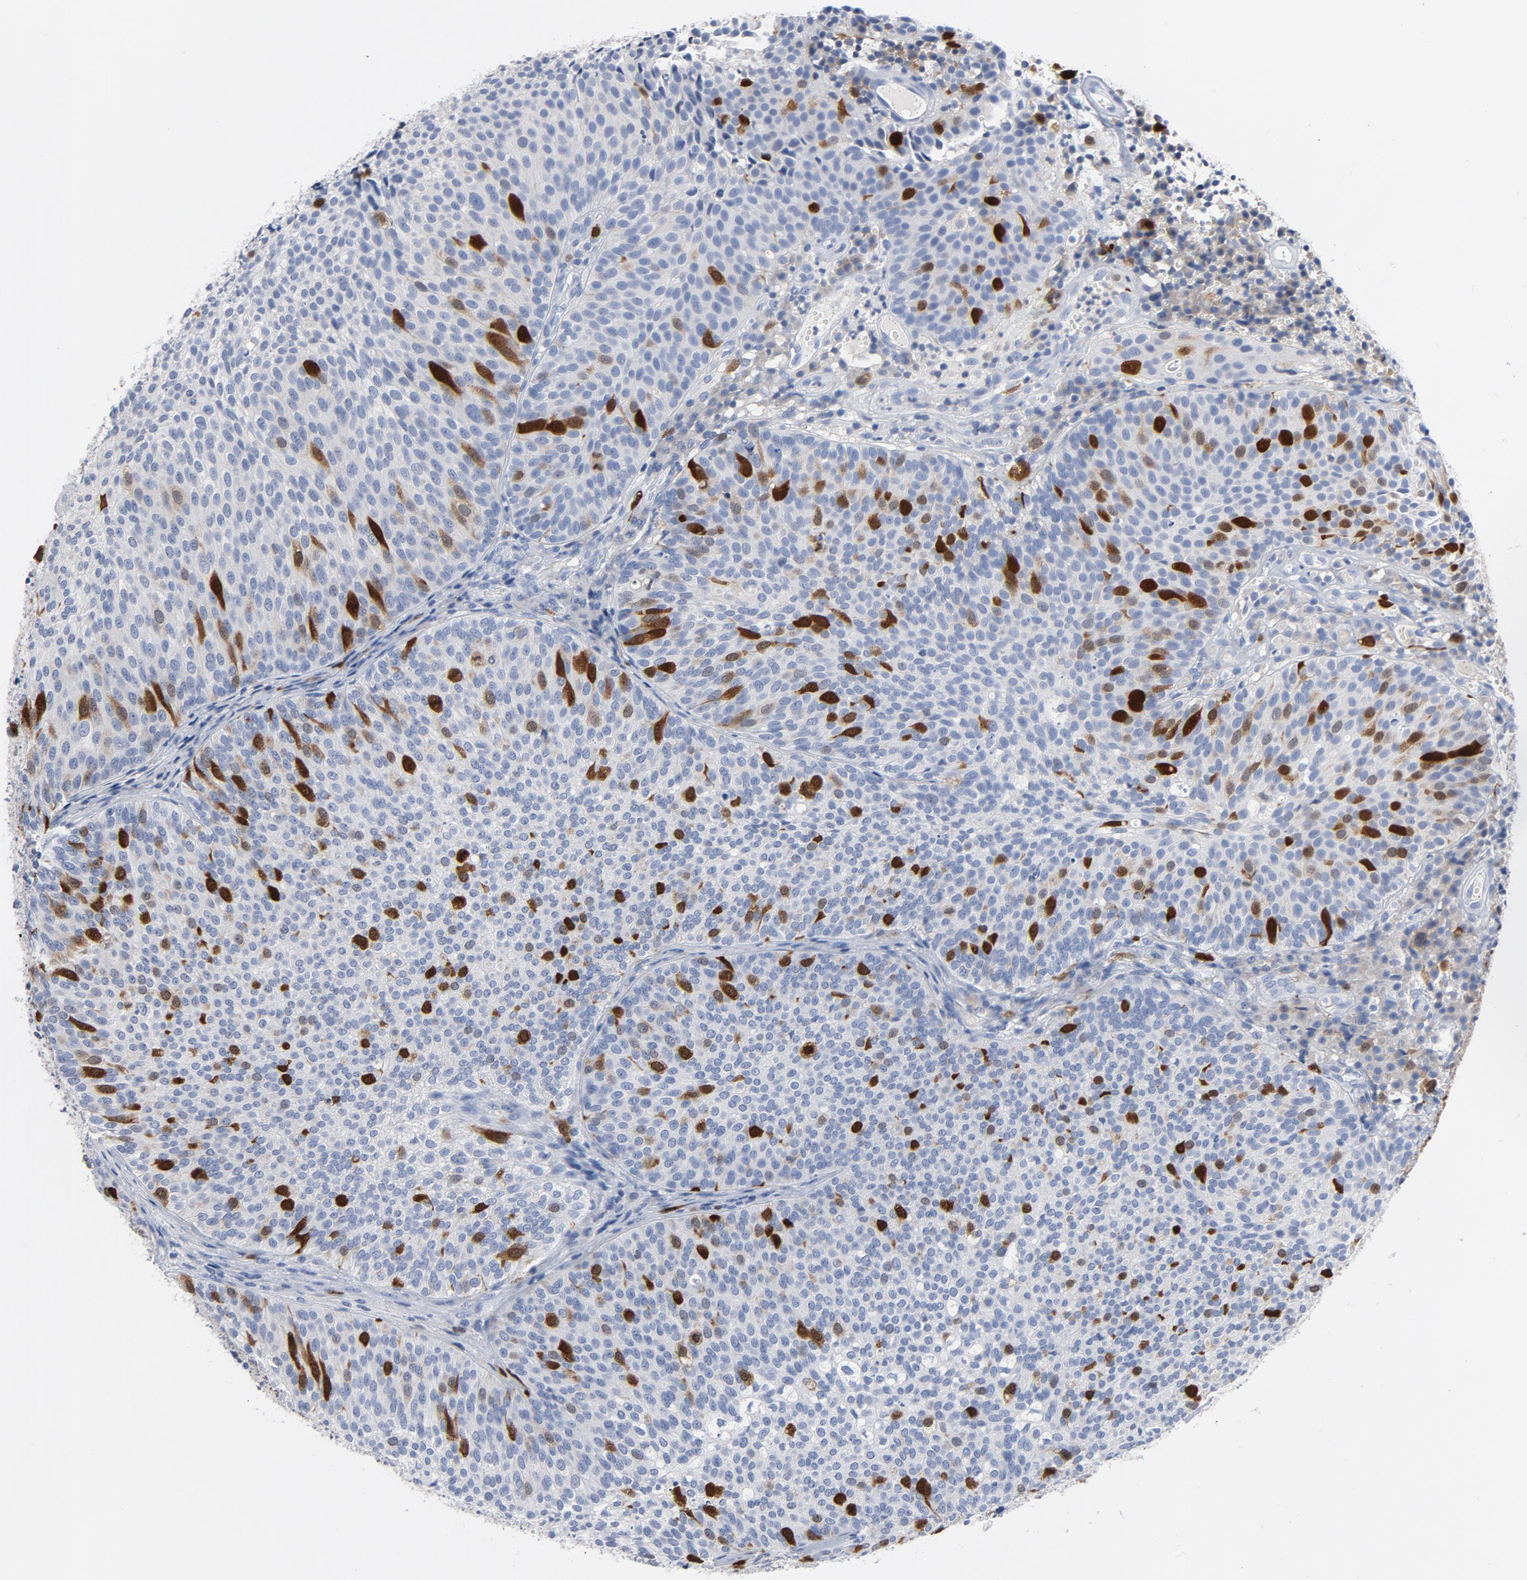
{"staining": {"intensity": "strong", "quantity": "25%-75%", "location": "nuclear"}, "tissue": "urothelial cancer", "cell_type": "Tumor cells", "image_type": "cancer", "snomed": [{"axis": "morphology", "description": "Urothelial carcinoma, Low grade"}, {"axis": "topography", "description": "Urinary bladder"}], "caption": "Immunohistochemical staining of human urothelial carcinoma (low-grade) exhibits high levels of strong nuclear staining in about 25%-75% of tumor cells.", "gene": "CDC20", "patient": {"sex": "male", "age": 85}}